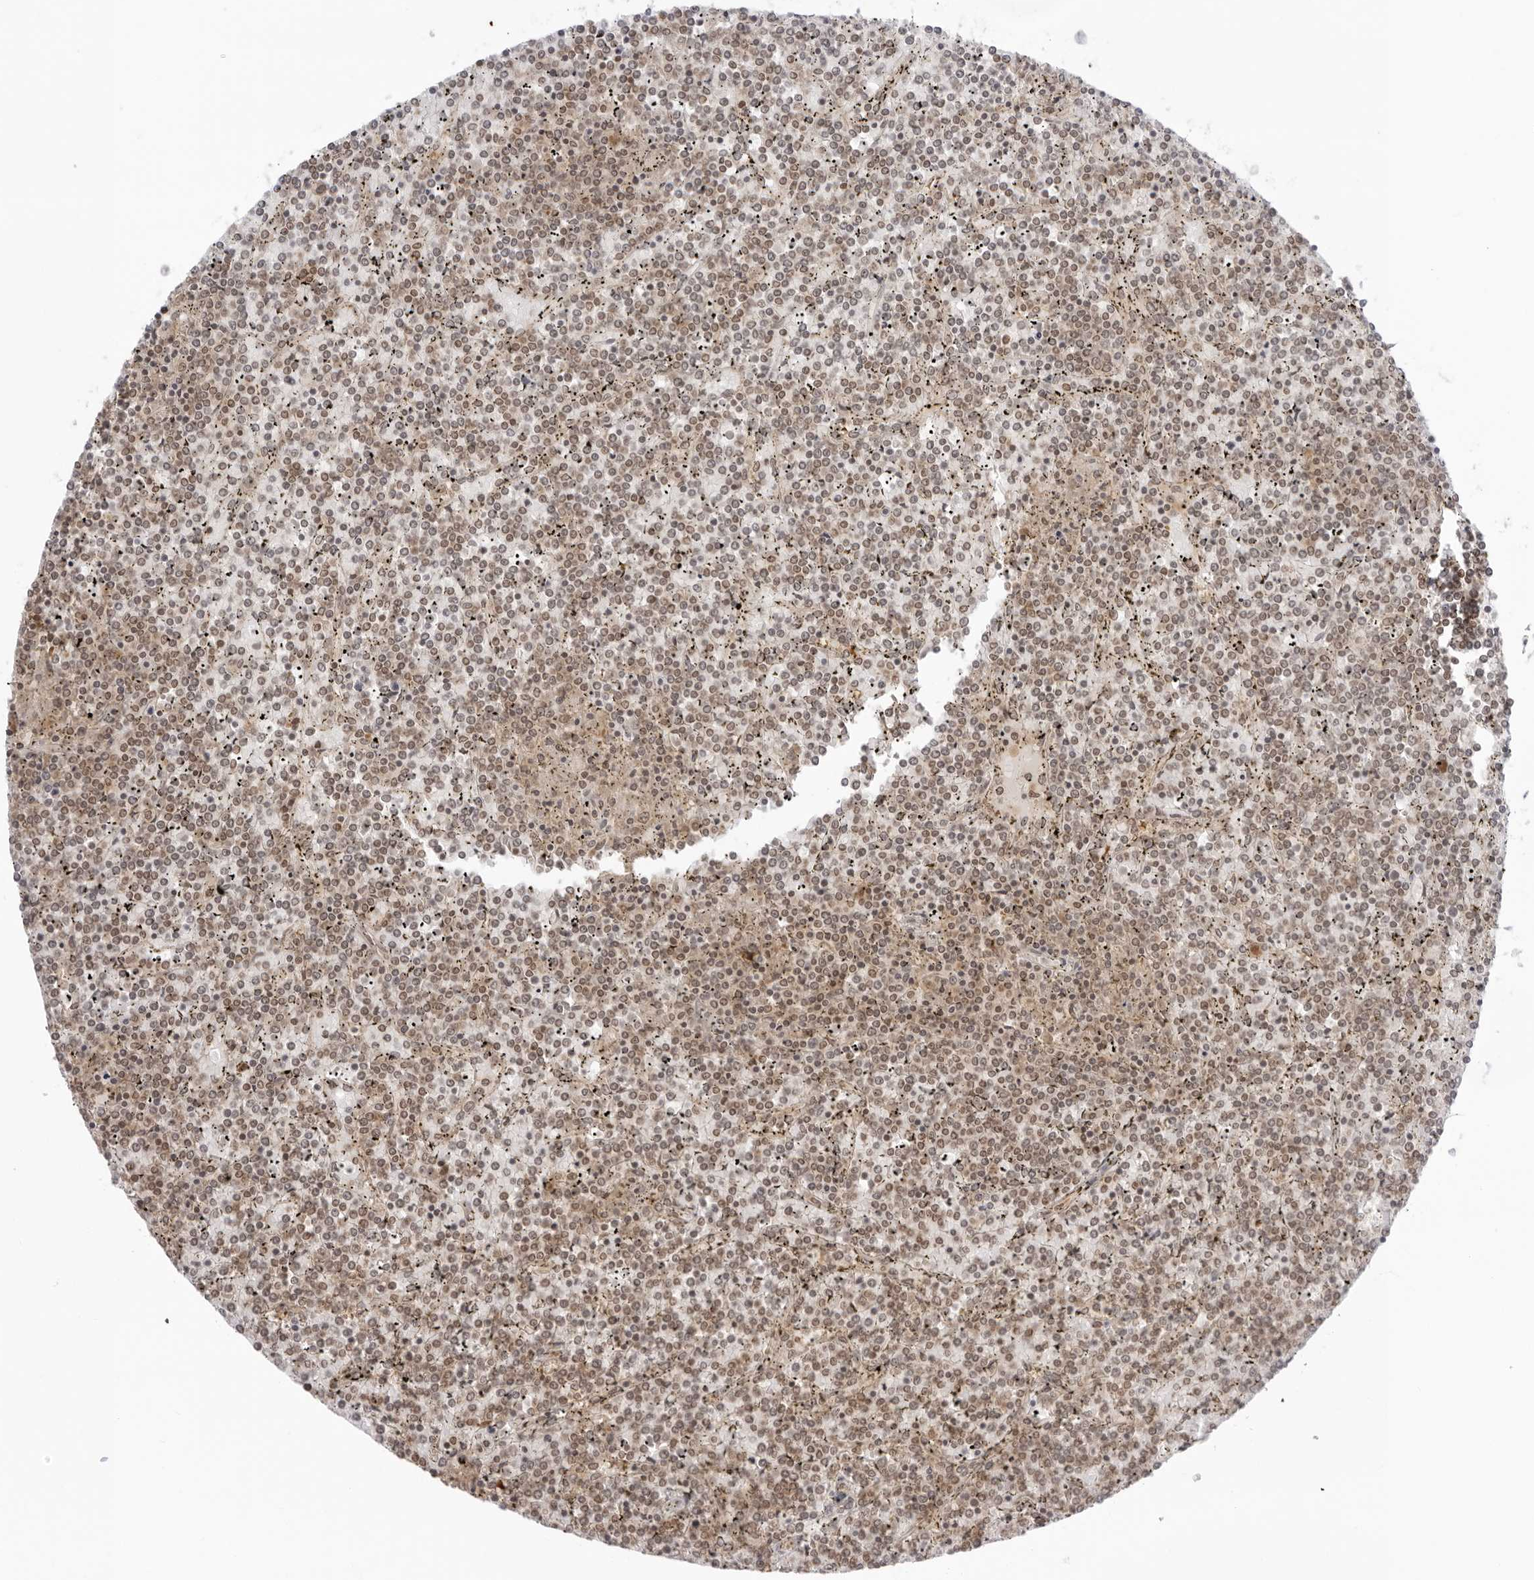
{"staining": {"intensity": "weak", "quantity": ">75%", "location": "nuclear"}, "tissue": "lymphoma", "cell_type": "Tumor cells", "image_type": "cancer", "snomed": [{"axis": "morphology", "description": "Malignant lymphoma, non-Hodgkin's type, Low grade"}, {"axis": "topography", "description": "Spleen"}], "caption": "A photomicrograph of human low-grade malignant lymphoma, non-Hodgkin's type stained for a protein exhibits weak nuclear brown staining in tumor cells.", "gene": "PRRC2C", "patient": {"sex": "female", "age": 19}}